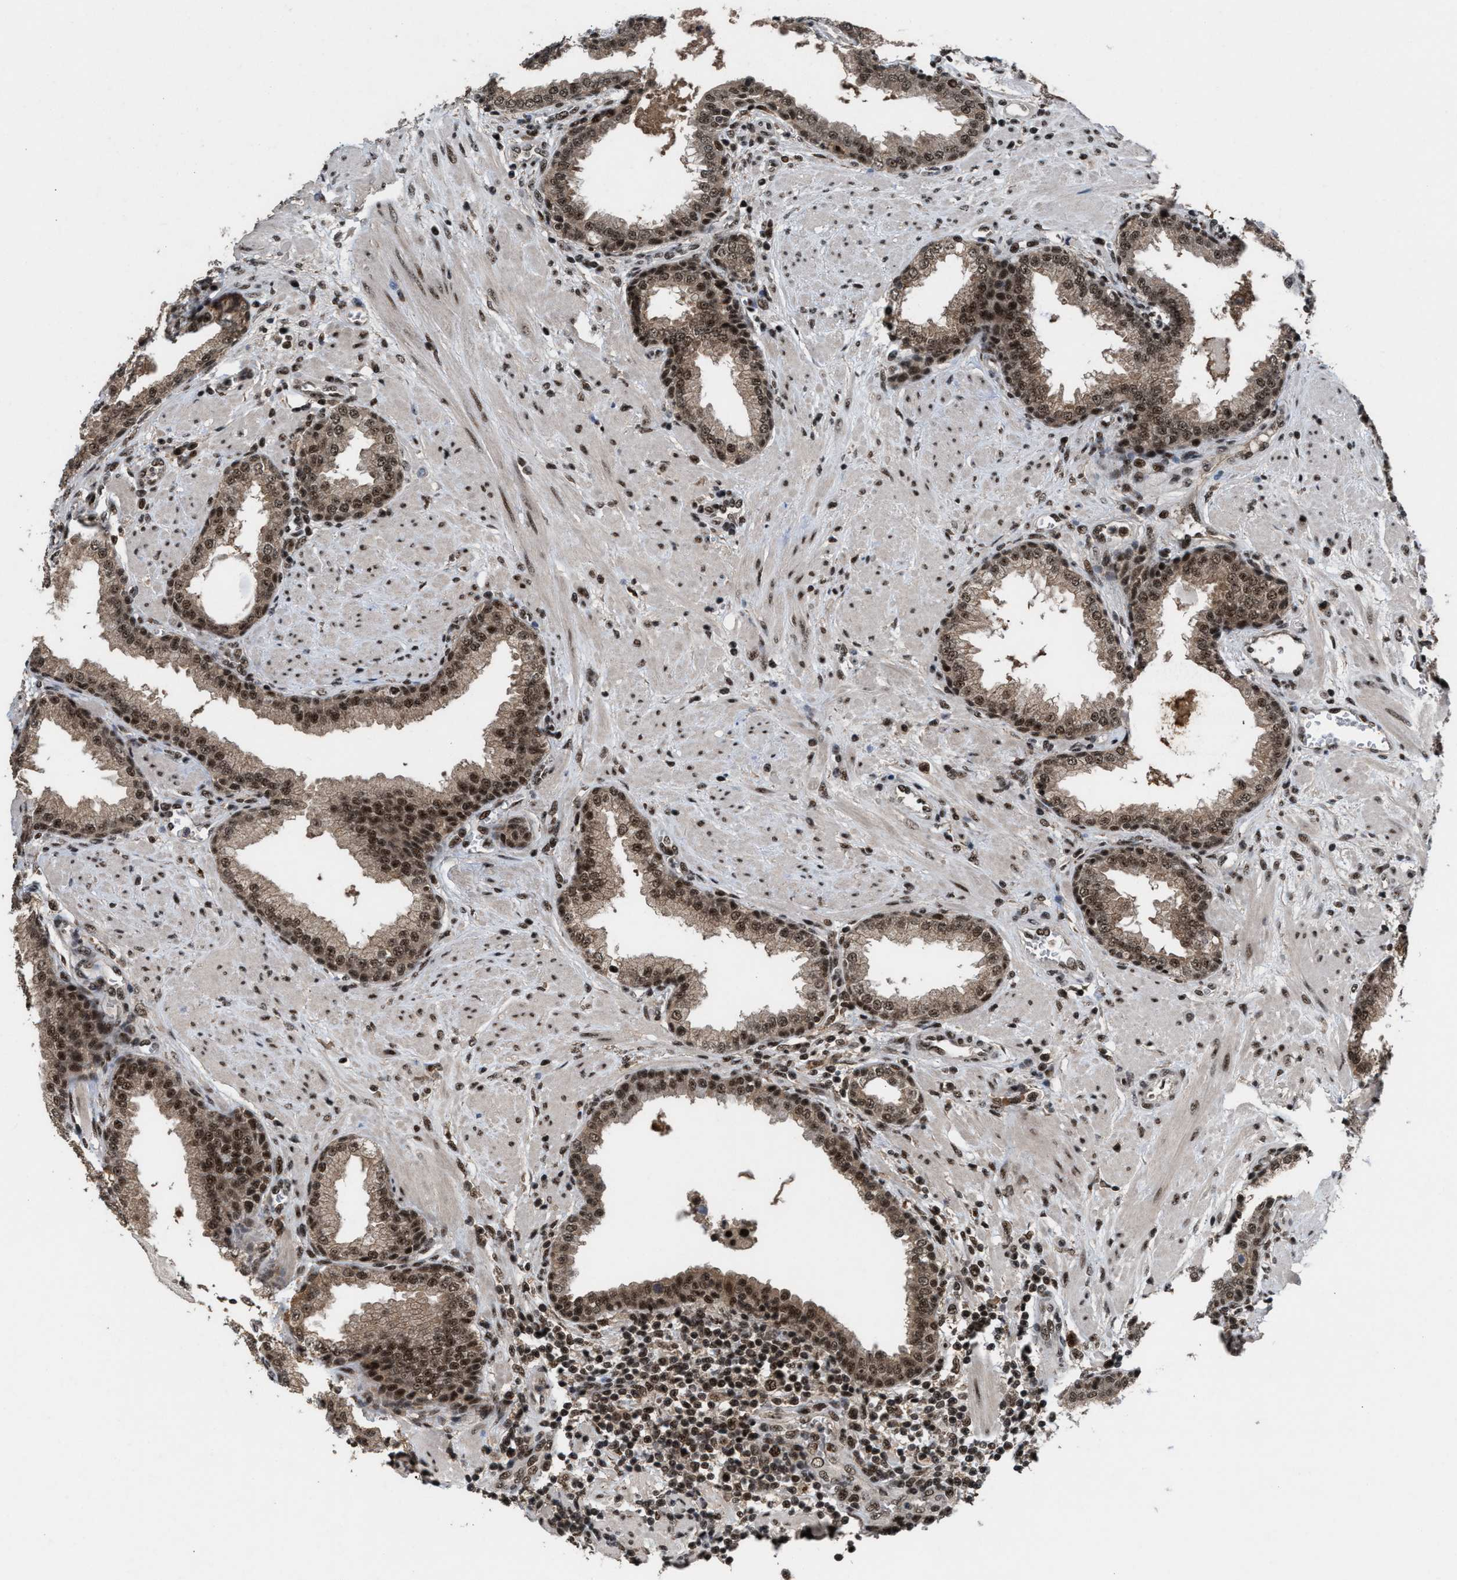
{"staining": {"intensity": "strong", "quantity": ">75%", "location": "cytoplasmic/membranous,nuclear"}, "tissue": "prostate", "cell_type": "Glandular cells", "image_type": "normal", "snomed": [{"axis": "morphology", "description": "Normal tissue, NOS"}, {"axis": "topography", "description": "Prostate"}], "caption": "IHC photomicrograph of unremarkable prostate: prostate stained using immunohistochemistry shows high levels of strong protein expression localized specifically in the cytoplasmic/membranous,nuclear of glandular cells, appearing as a cytoplasmic/membranous,nuclear brown color.", "gene": "PRPF4", "patient": {"sex": "male", "age": 51}}